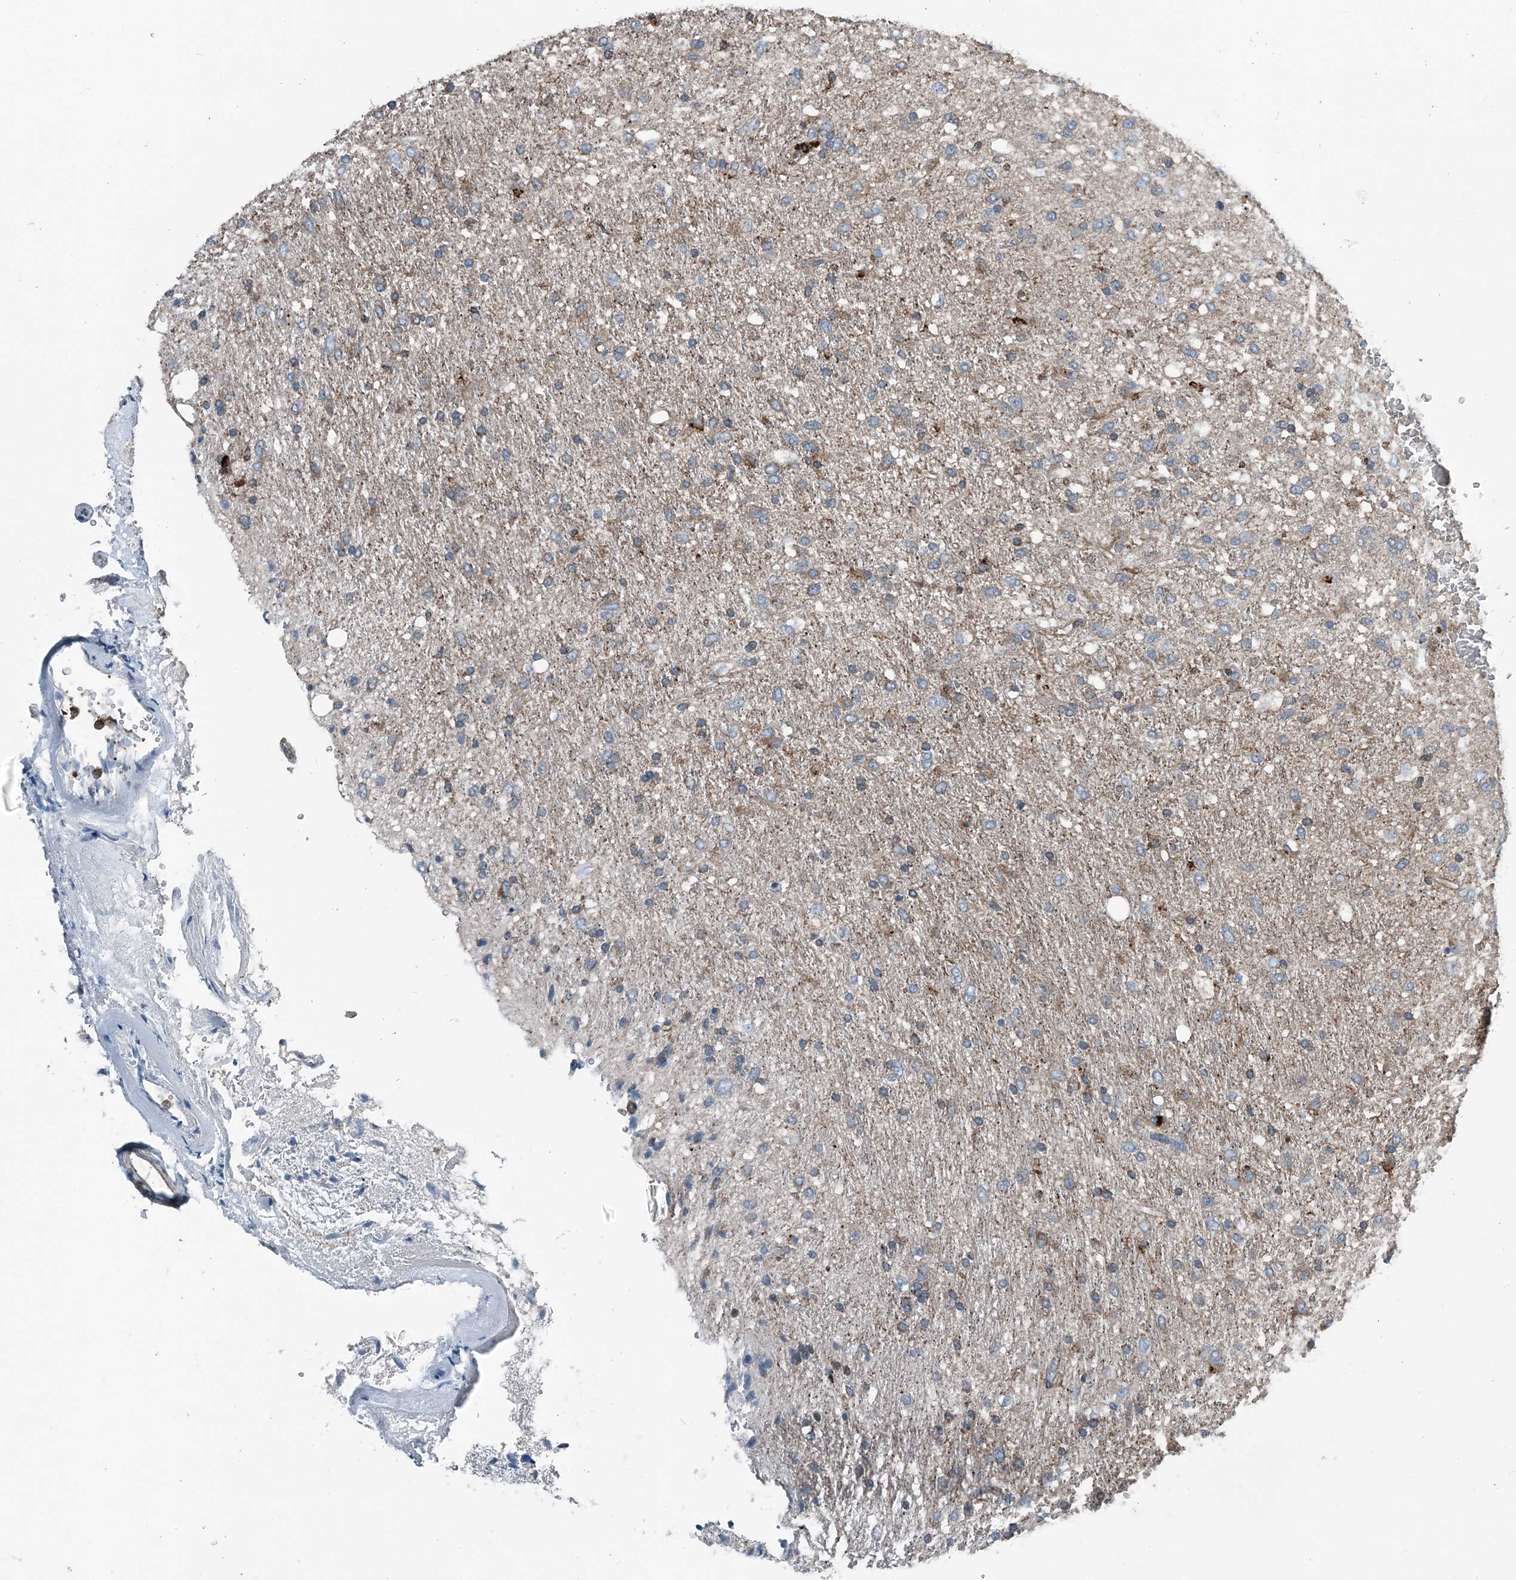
{"staining": {"intensity": "moderate", "quantity": "<25%", "location": "cytoplasmic/membranous"}, "tissue": "glioma", "cell_type": "Tumor cells", "image_type": "cancer", "snomed": [{"axis": "morphology", "description": "Glioma, malignant, Low grade"}, {"axis": "topography", "description": "Brain"}], "caption": "Protein analysis of malignant glioma (low-grade) tissue displays moderate cytoplasmic/membranous positivity in approximately <25% of tumor cells.", "gene": "CFL1", "patient": {"sex": "male", "age": 77}}